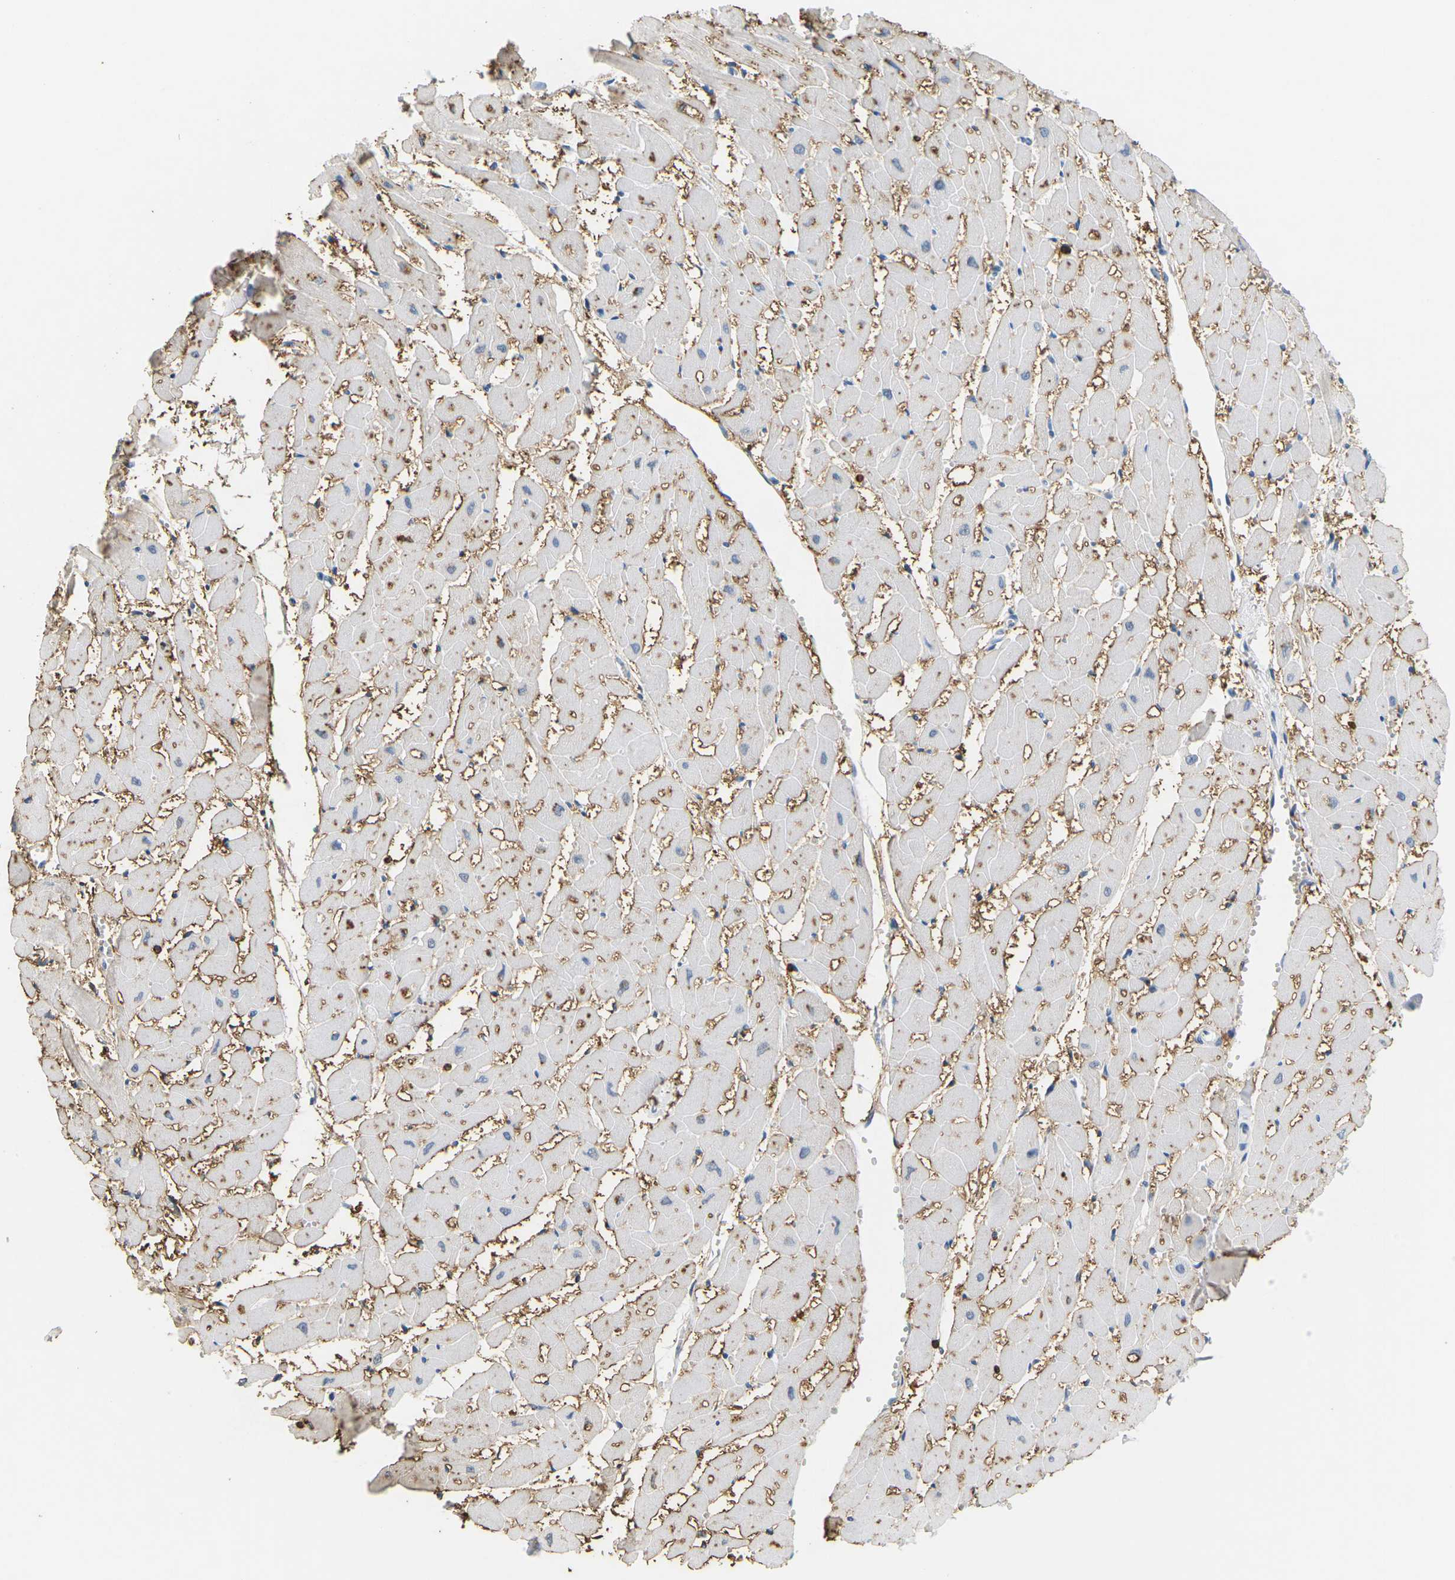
{"staining": {"intensity": "negative", "quantity": "none", "location": "none"}, "tissue": "heart muscle", "cell_type": "Cardiomyocytes", "image_type": "normal", "snomed": [{"axis": "morphology", "description": "Normal tissue, NOS"}, {"axis": "topography", "description": "Heart"}], "caption": "Human heart muscle stained for a protein using immunohistochemistry (IHC) reveals no staining in cardiomyocytes.", "gene": "ADM", "patient": {"sex": "female", "age": 19}}